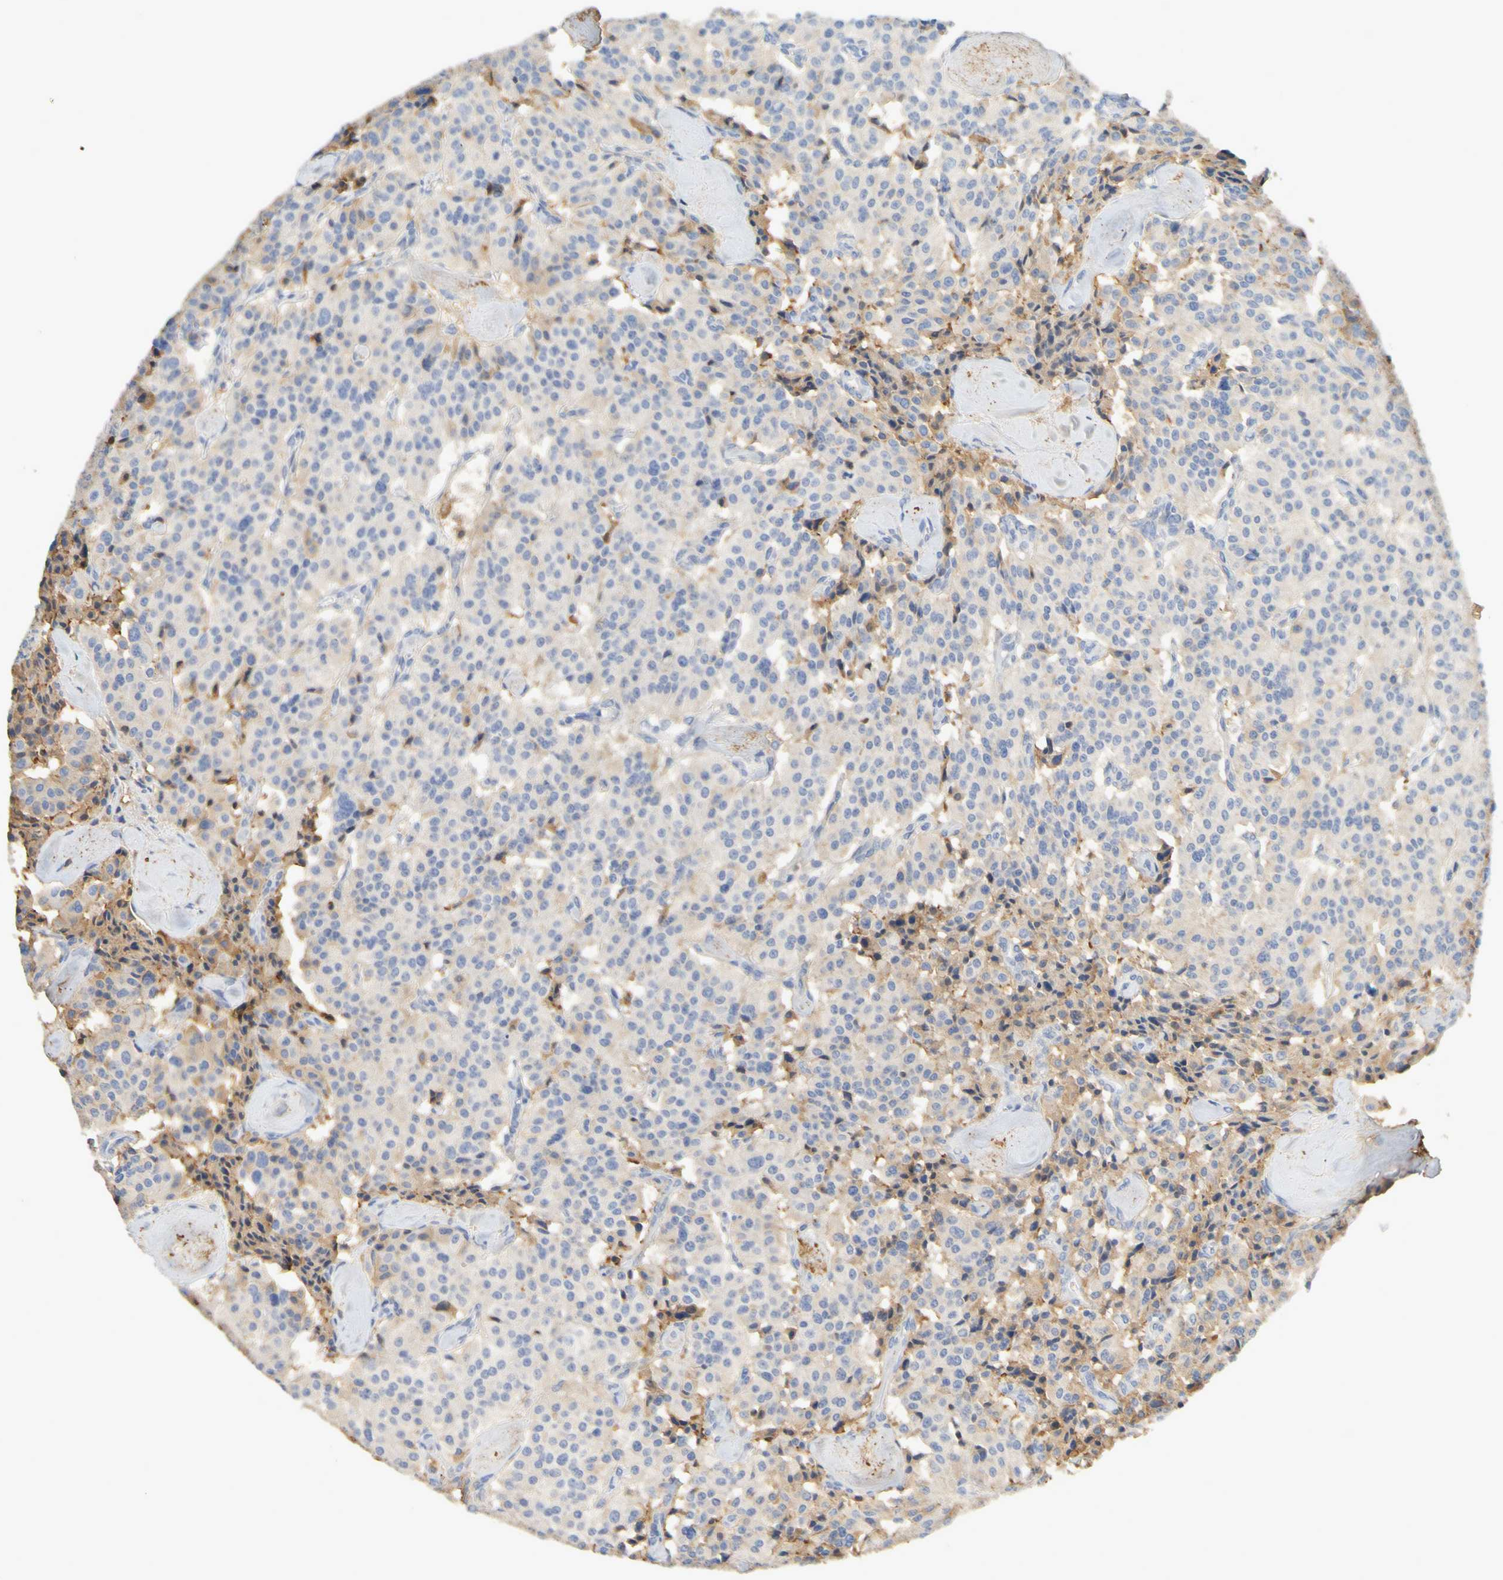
{"staining": {"intensity": "moderate", "quantity": "25%-75%", "location": "cytoplasmic/membranous"}, "tissue": "carcinoid", "cell_type": "Tumor cells", "image_type": "cancer", "snomed": [{"axis": "morphology", "description": "Carcinoid, malignant, NOS"}, {"axis": "topography", "description": "Lung"}], "caption": "A brown stain highlights moderate cytoplasmic/membranous positivity of a protein in carcinoid tumor cells. (DAB (3,3'-diaminobenzidine) IHC, brown staining for protein, blue staining for nuclei).", "gene": "GAB3", "patient": {"sex": "male", "age": 30}}